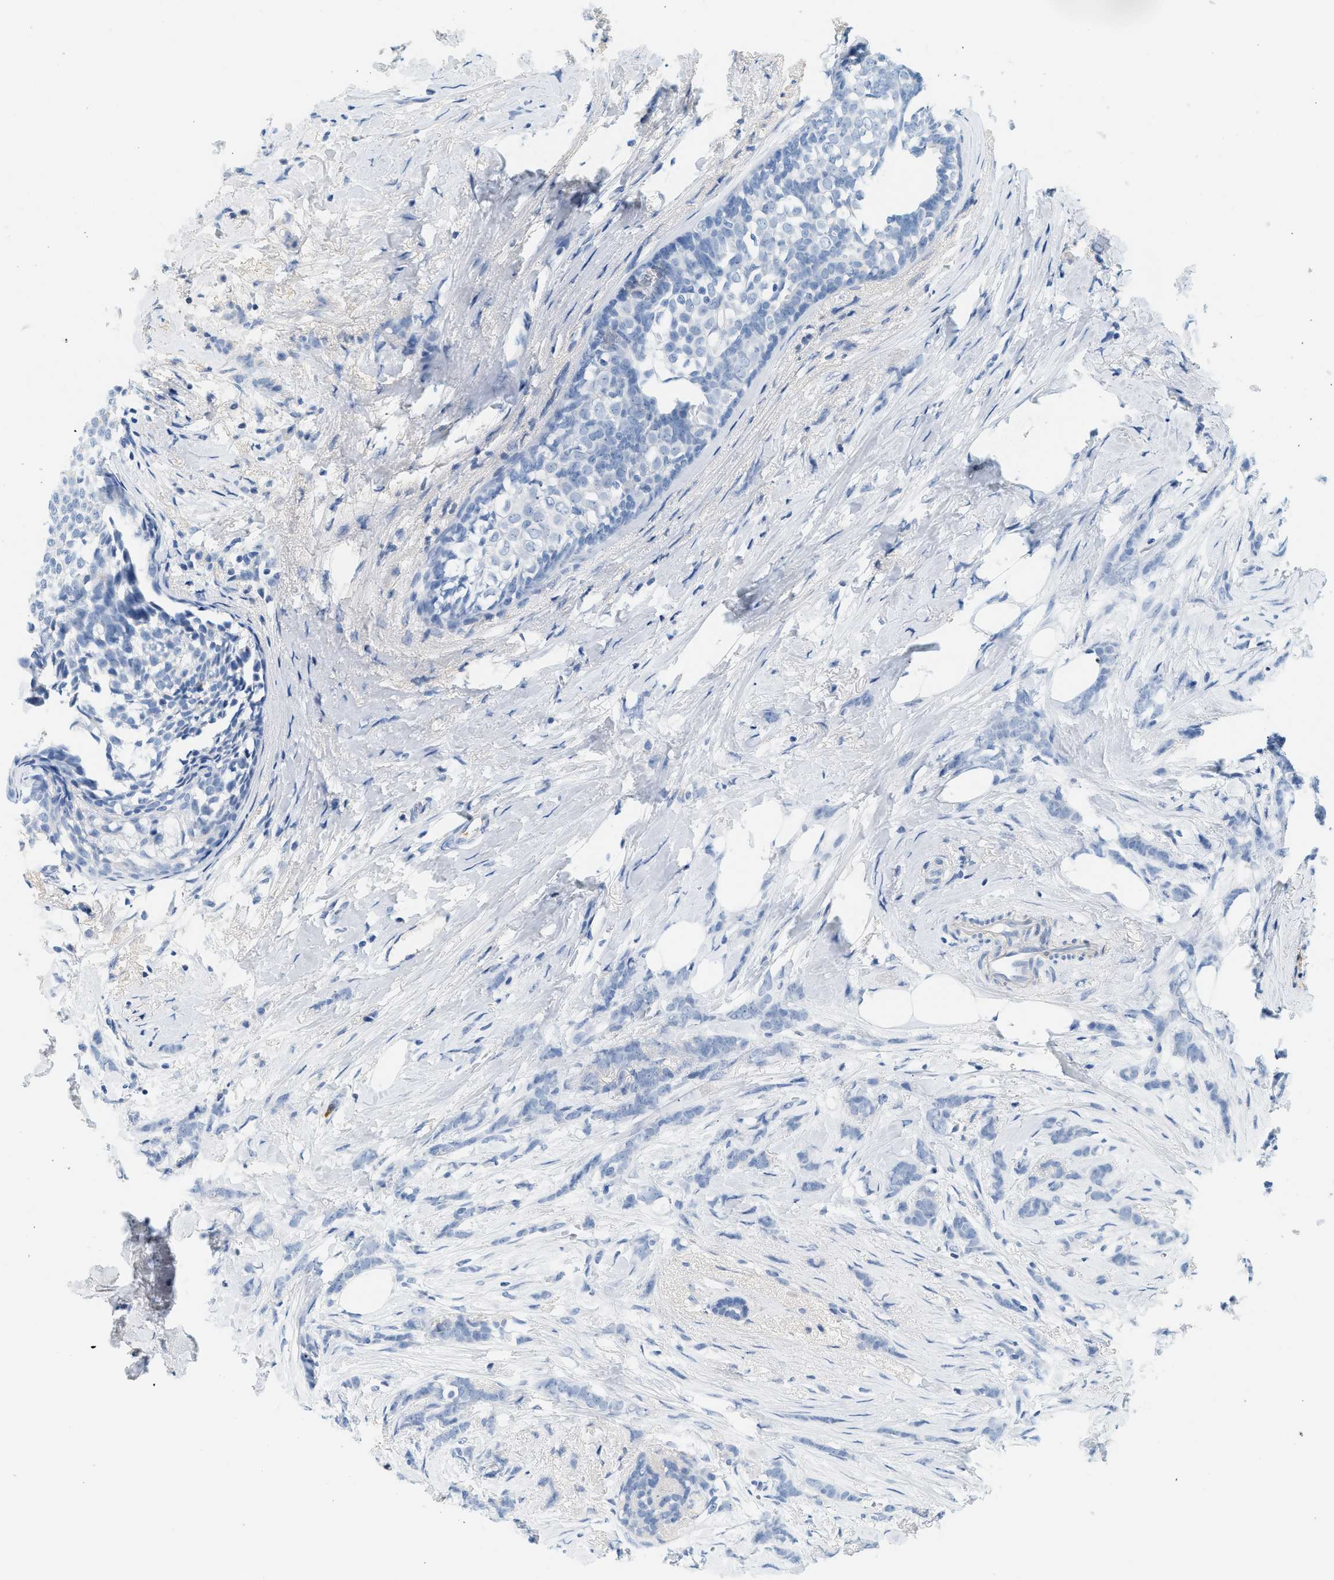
{"staining": {"intensity": "negative", "quantity": "none", "location": "none"}, "tissue": "breast cancer", "cell_type": "Tumor cells", "image_type": "cancer", "snomed": [{"axis": "morphology", "description": "Lobular carcinoma, in situ"}, {"axis": "morphology", "description": "Lobular carcinoma"}, {"axis": "topography", "description": "Breast"}], "caption": "High power microscopy photomicrograph of an IHC micrograph of breast cancer (lobular carcinoma), revealing no significant expression in tumor cells.", "gene": "LCN2", "patient": {"sex": "female", "age": 41}}